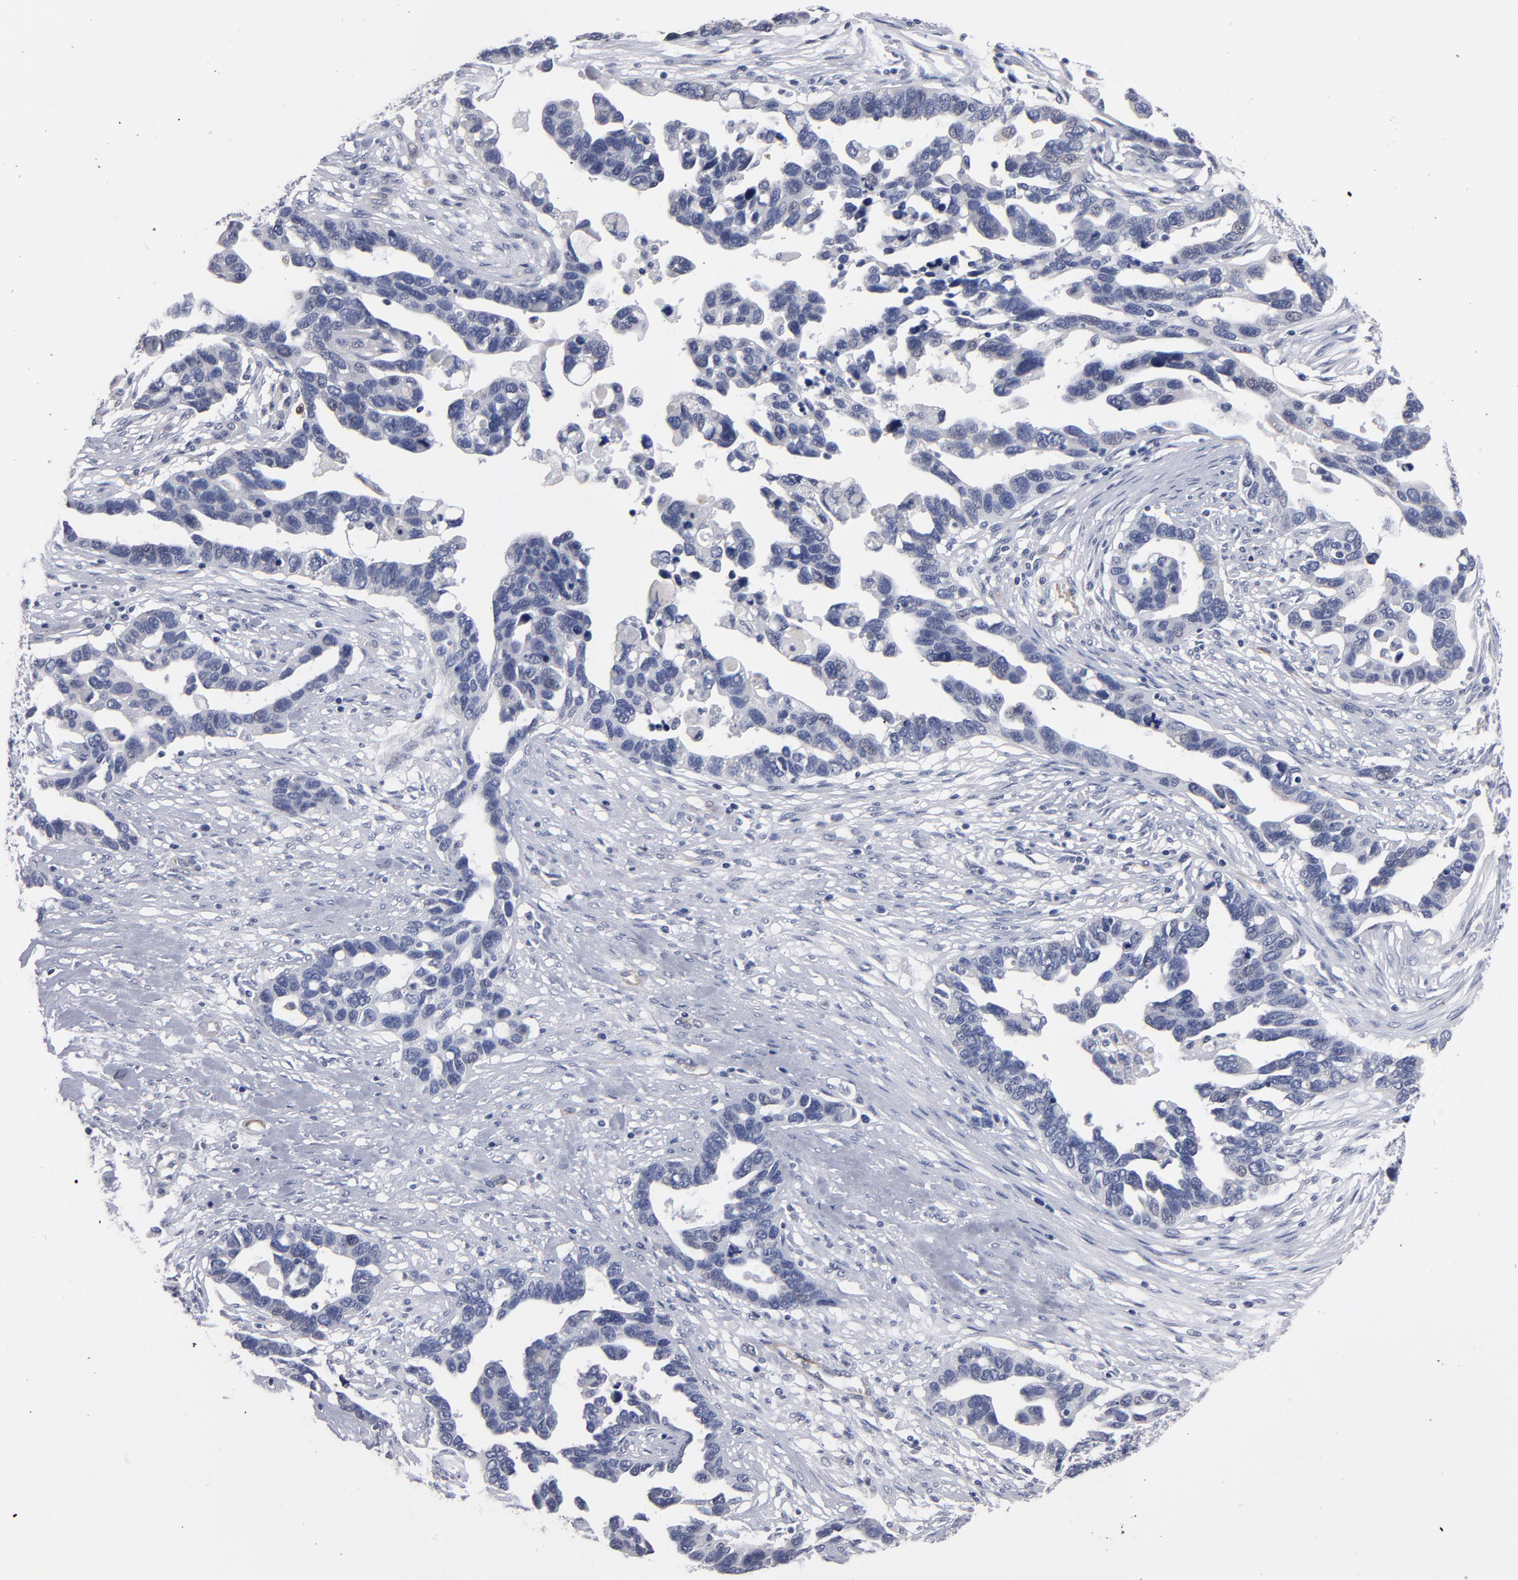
{"staining": {"intensity": "negative", "quantity": "none", "location": "none"}, "tissue": "ovarian cancer", "cell_type": "Tumor cells", "image_type": "cancer", "snomed": [{"axis": "morphology", "description": "Cystadenocarcinoma, serous, NOS"}, {"axis": "topography", "description": "Ovary"}], "caption": "Immunohistochemical staining of ovarian cancer exhibits no significant staining in tumor cells.", "gene": "ZNF175", "patient": {"sex": "female", "age": 54}}